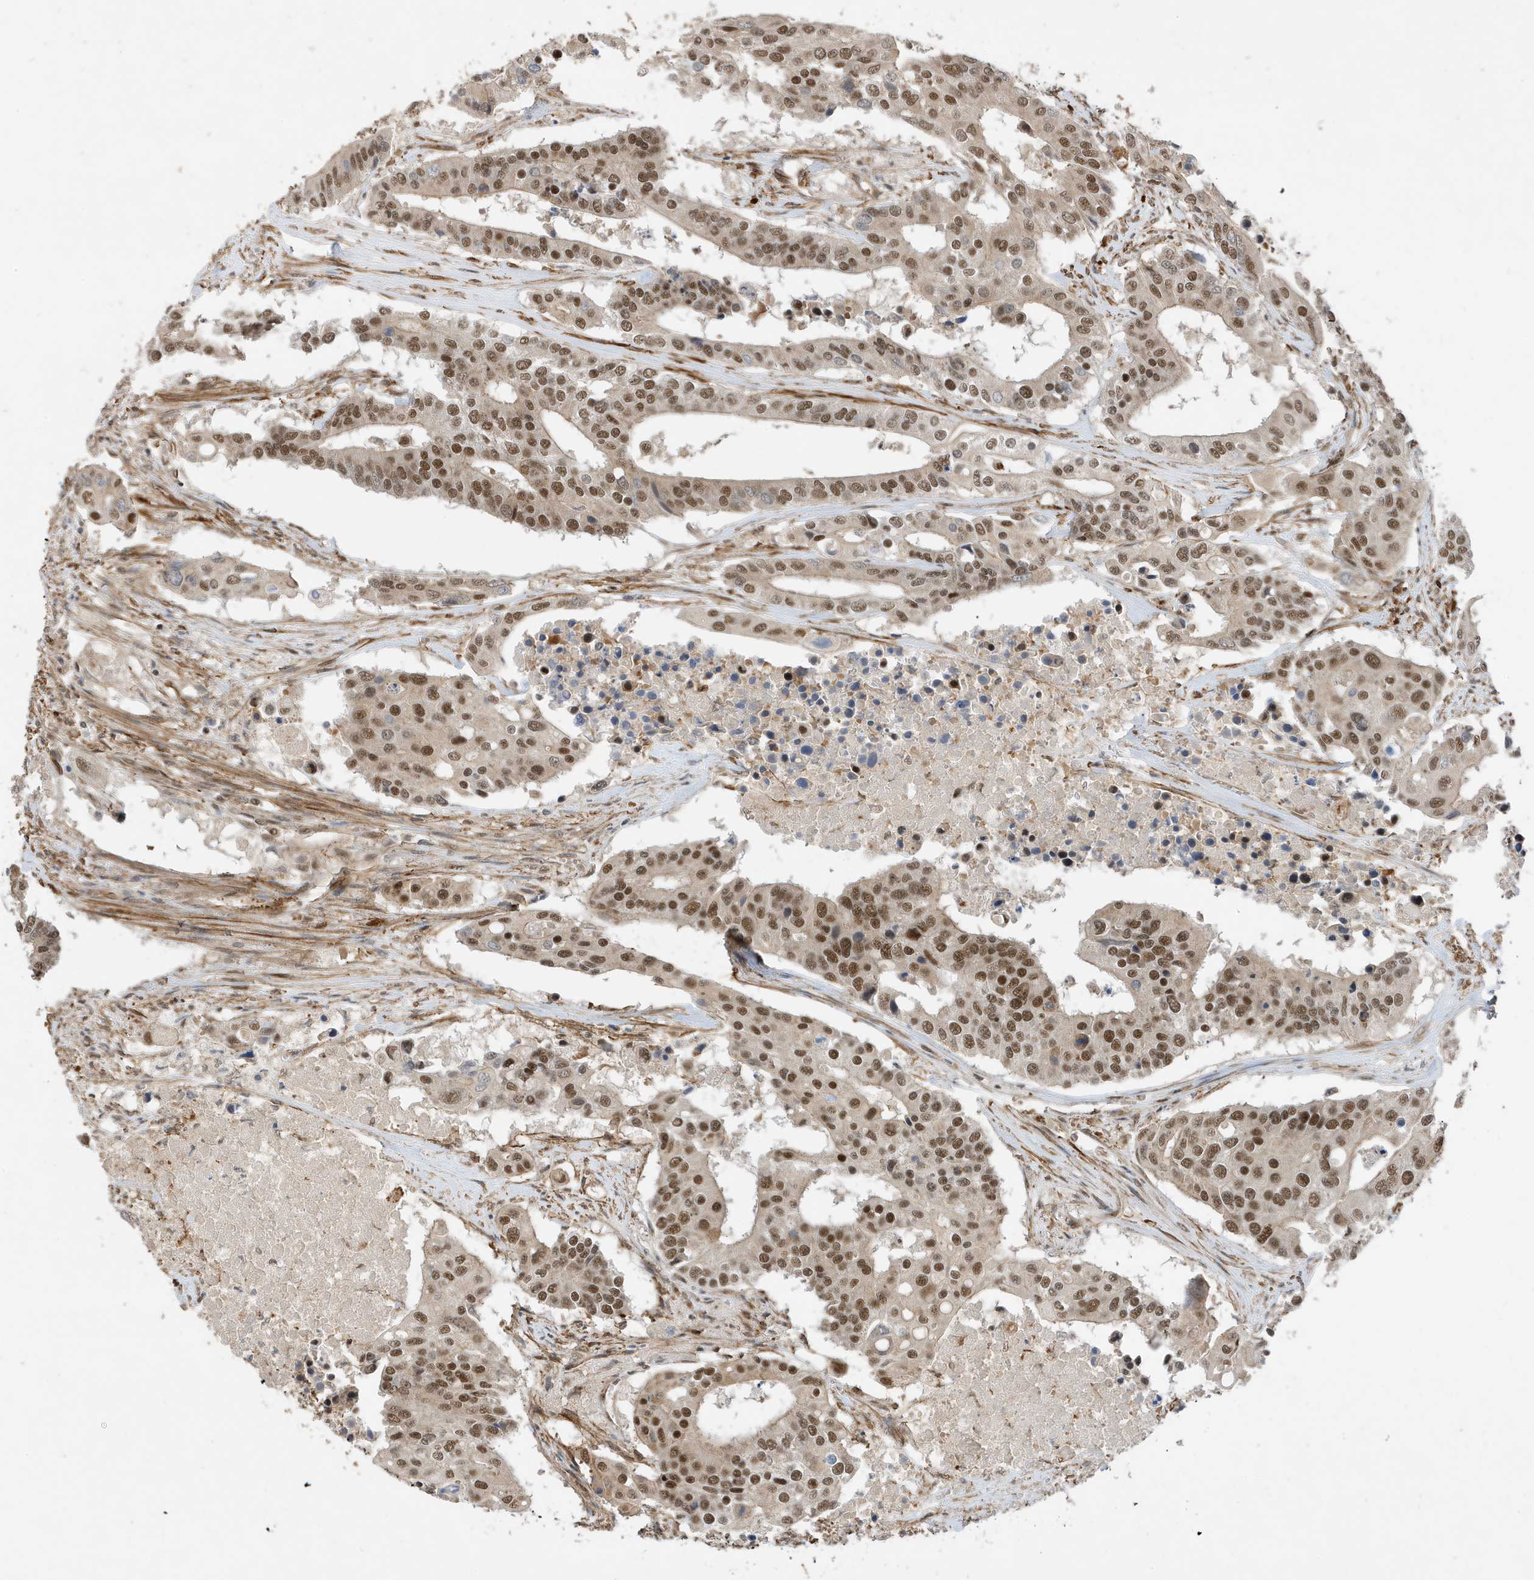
{"staining": {"intensity": "moderate", "quantity": ">75%", "location": "cytoplasmic/membranous,nuclear"}, "tissue": "colorectal cancer", "cell_type": "Tumor cells", "image_type": "cancer", "snomed": [{"axis": "morphology", "description": "Adenocarcinoma, NOS"}, {"axis": "topography", "description": "Colon"}], "caption": "Immunohistochemical staining of colorectal cancer exhibits medium levels of moderate cytoplasmic/membranous and nuclear staining in about >75% of tumor cells.", "gene": "MAST3", "patient": {"sex": "male", "age": 77}}